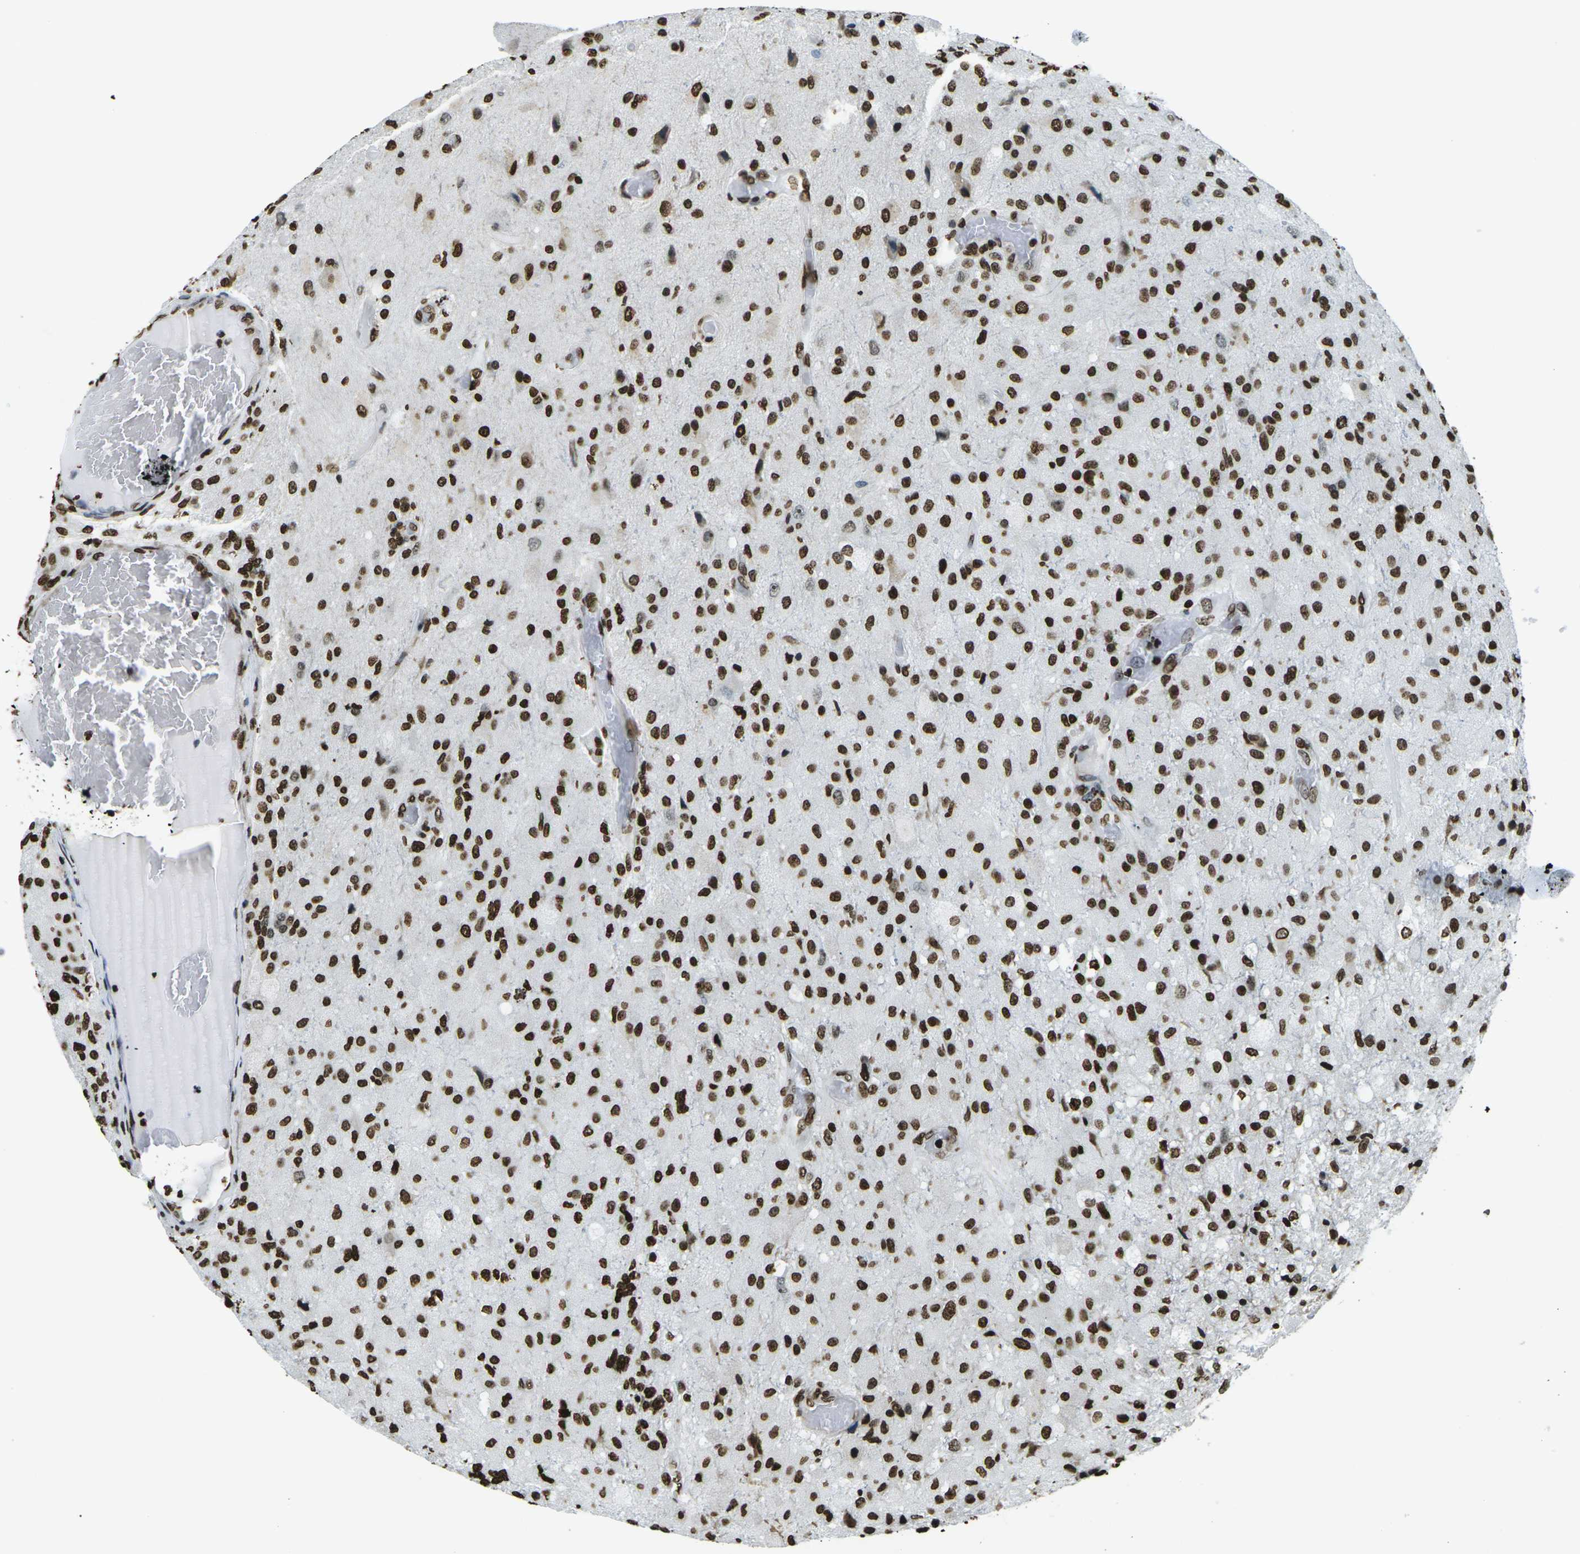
{"staining": {"intensity": "strong", "quantity": ">75%", "location": "nuclear"}, "tissue": "glioma", "cell_type": "Tumor cells", "image_type": "cancer", "snomed": [{"axis": "morphology", "description": "Normal tissue, NOS"}, {"axis": "morphology", "description": "Glioma, malignant, High grade"}, {"axis": "topography", "description": "Cerebral cortex"}], "caption": "Immunohistochemical staining of human glioma shows high levels of strong nuclear protein expression in about >75% of tumor cells.", "gene": "H1-2", "patient": {"sex": "male", "age": 77}}